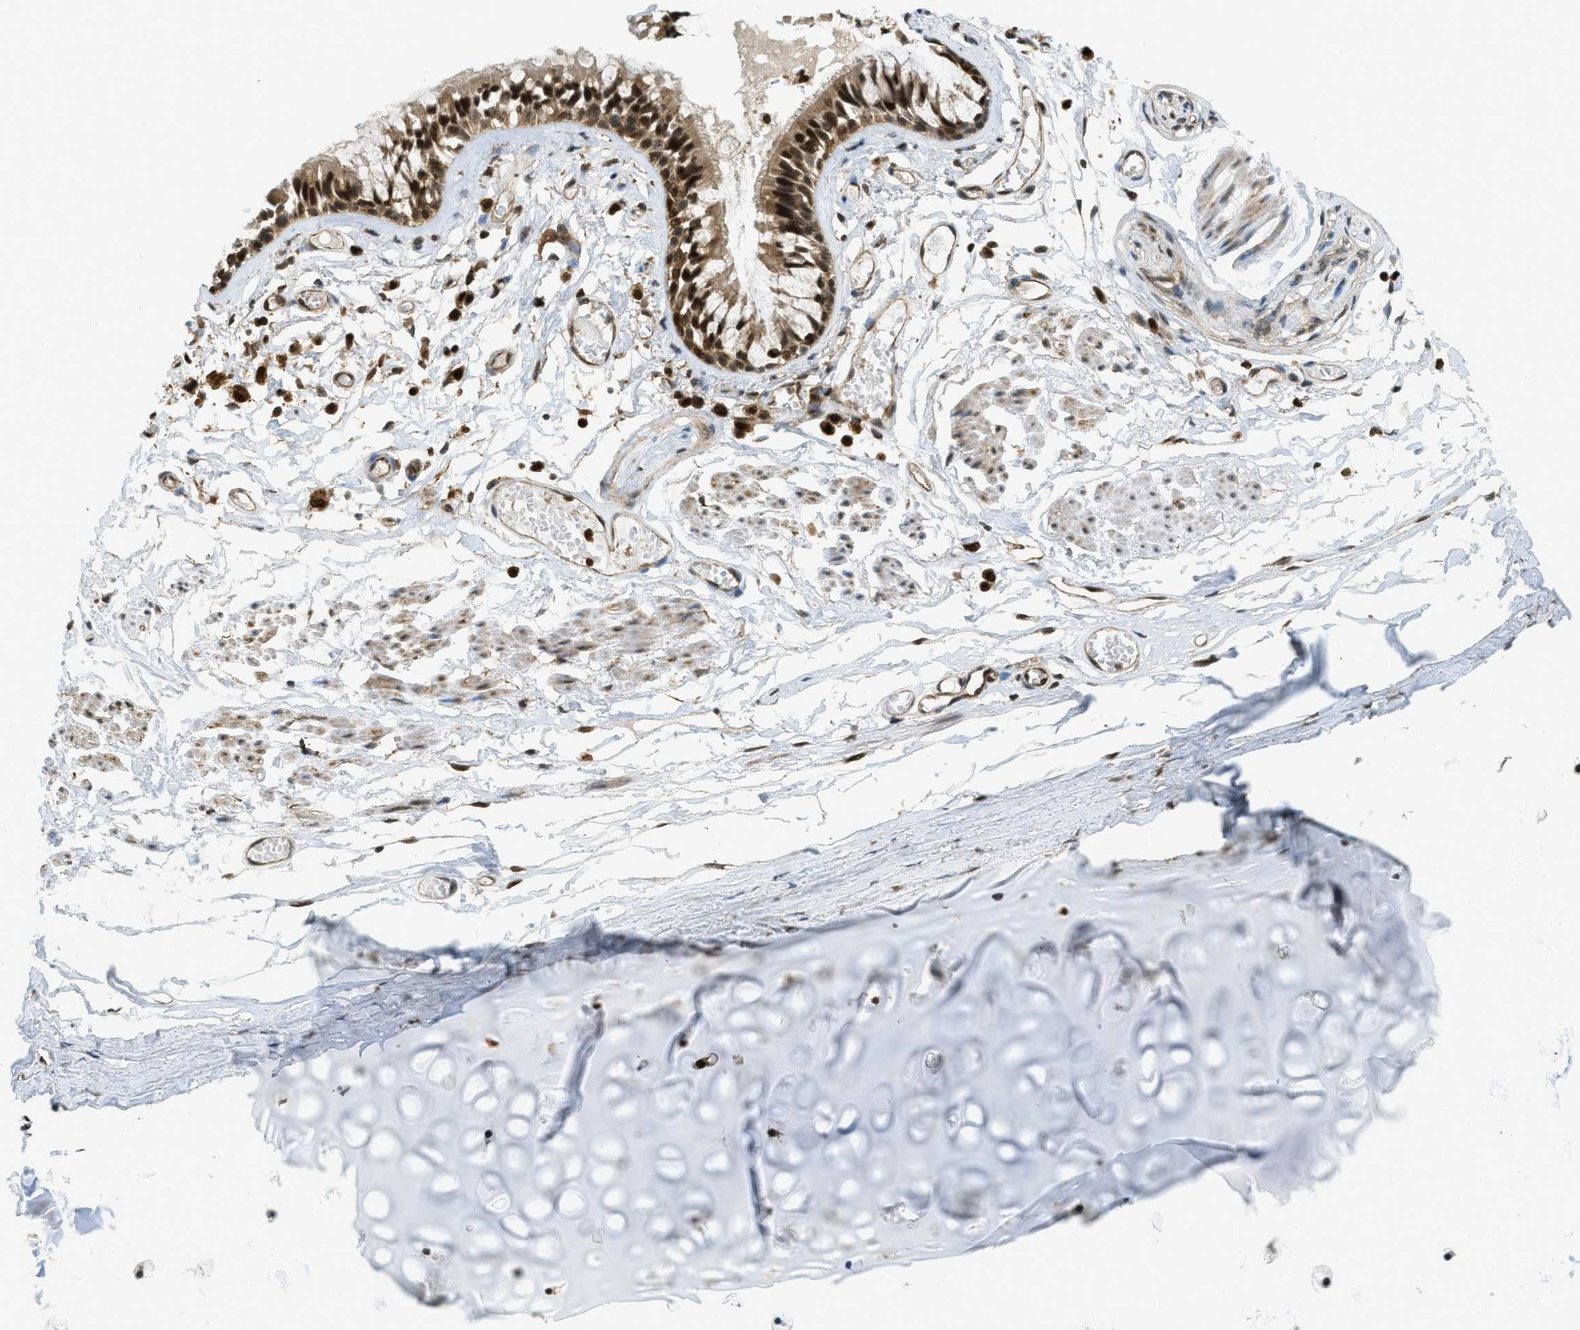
{"staining": {"intensity": "strong", "quantity": ">75%", "location": "cytoplasmic/membranous,nuclear"}, "tissue": "bronchus", "cell_type": "Respiratory epithelial cells", "image_type": "normal", "snomed": [{"axis": "morphology", "description": "Normal tissue, NOS"}, {"axis": "morphology", "description": "Inflammation, NOS"}, {"axis": "topography", "description": "Cartilage tissue"}, {"axis": "topography", "description": "Lung"}], "caption": "Immunohistochemistry (IHC) micrograph of normal human bronchus stained for a protein (brown), which exhibits high levels of strong cytoplasmic/membranous,nuclear positivity in approximately >75% of respiratory epithelial cells.", "gene": "TNPO1", "patient": {"sex": "male", "age": 71}}